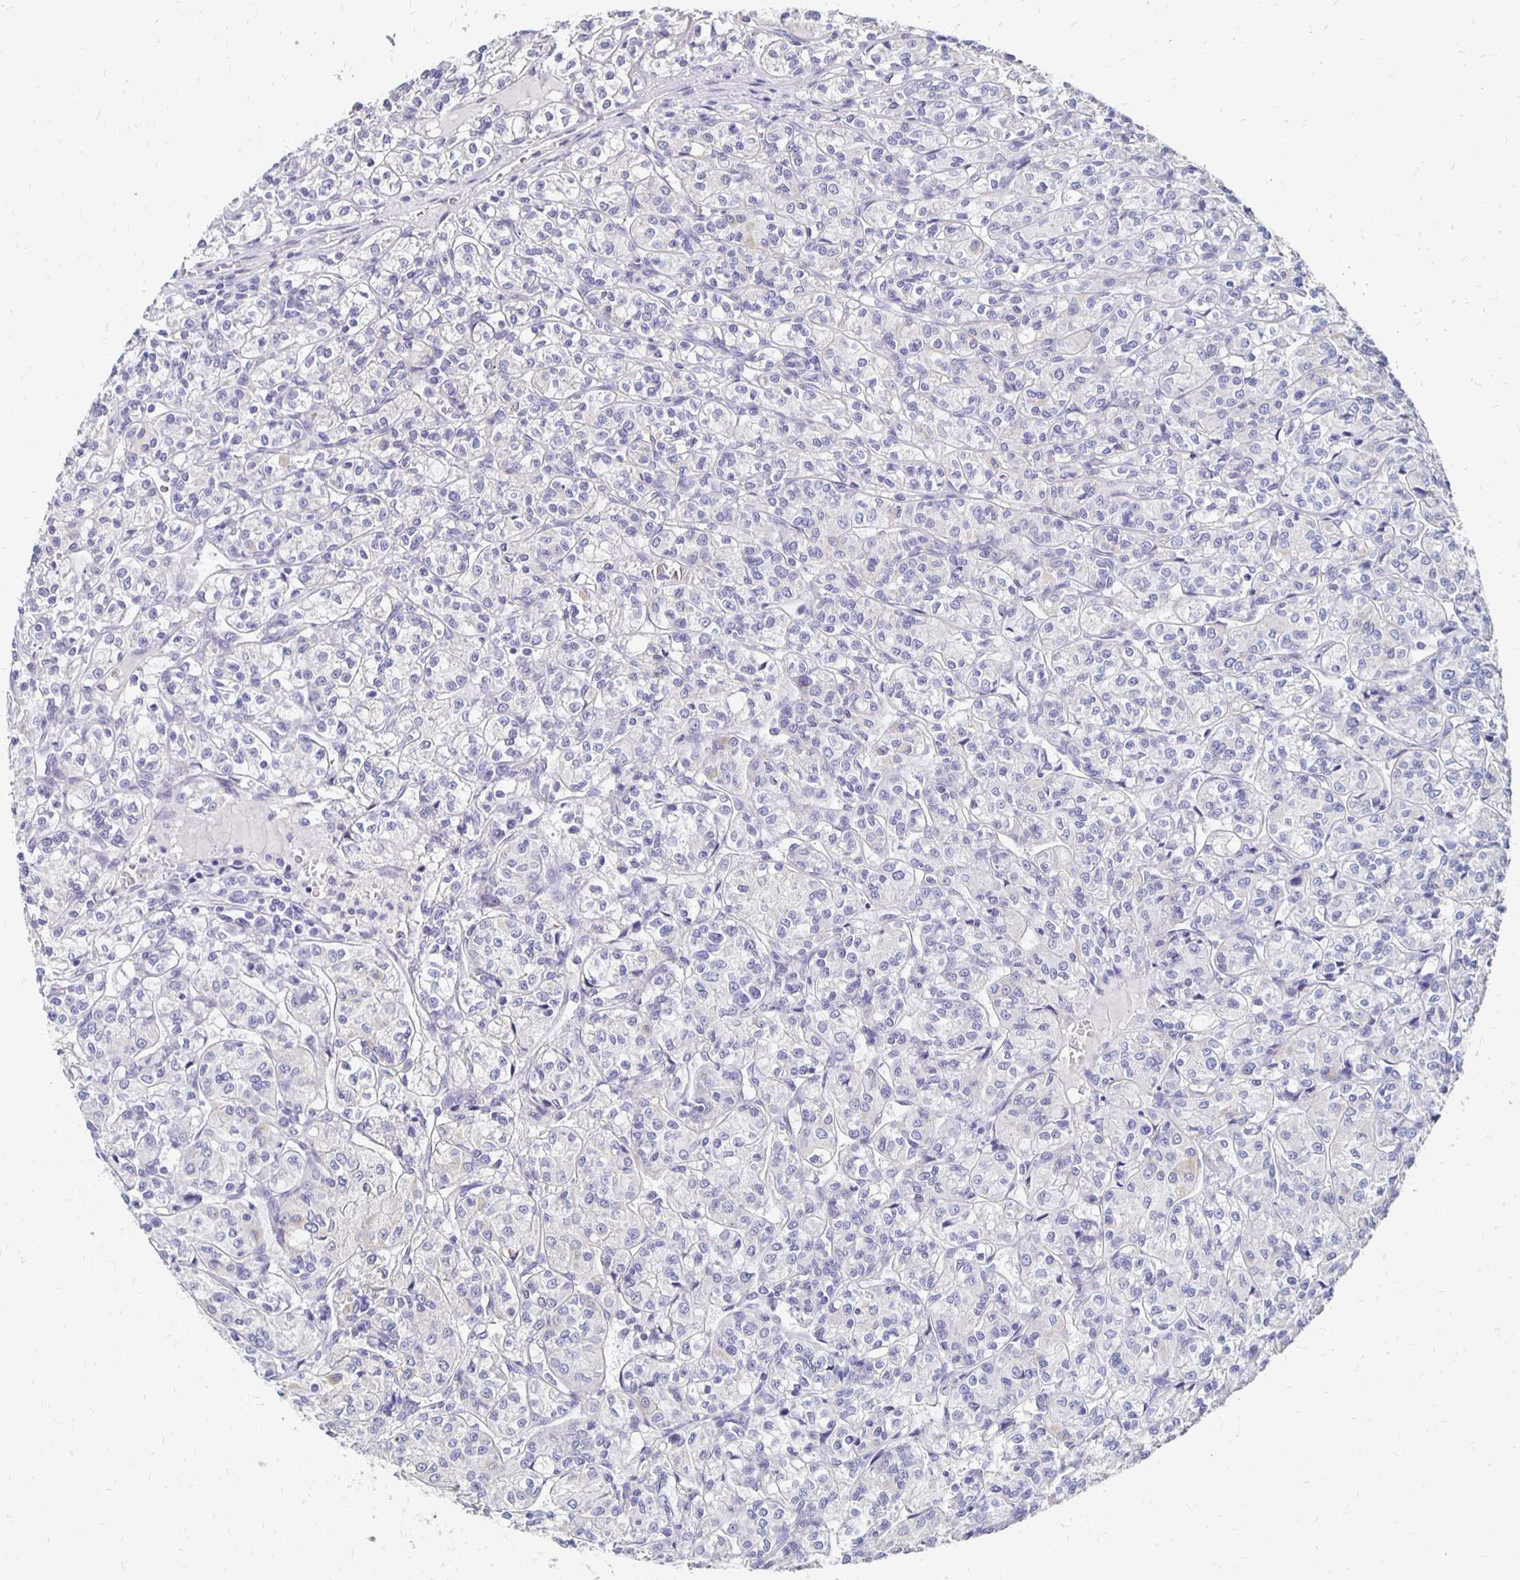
{"staining": {"intensity": "negative", "quantity": "none", "location": "none"}, "tissue": "renal cancer", "cell_type": "Tumor cells", "image_type": "cancer", "snomed": [{"axis": "morphology", "description": "Adenocarcinoma, NOS"}, {"axis": "topography", "description": "Kidney"}], "caption": "A histopathology image of human renal adenocarcinoma is negative for staining in tumor cells.", "gene": "ATOSB", "patient": {"sex": "male", "age": 36}}